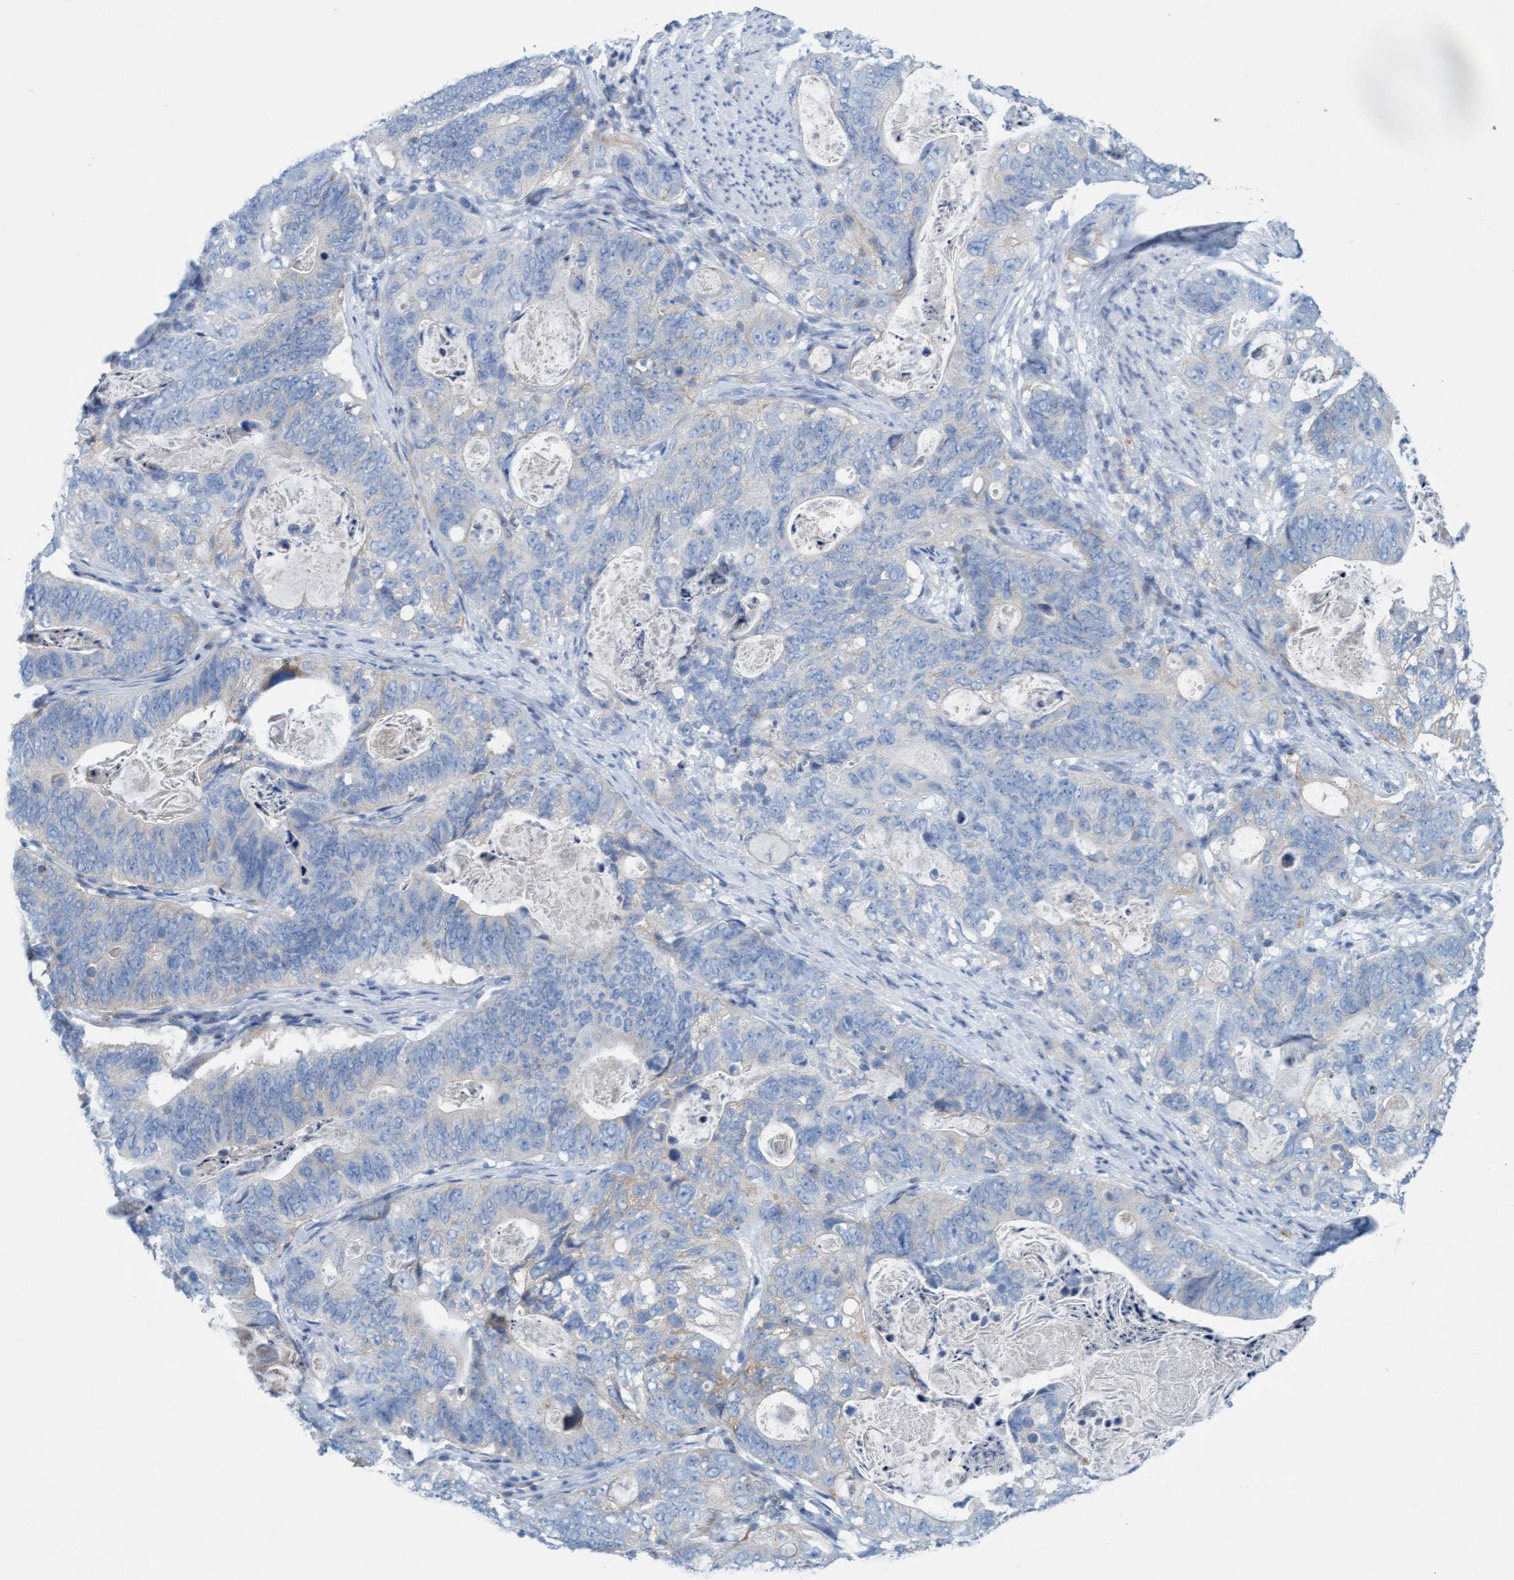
{"staining": {"intensity": "weak", "quantity": "<25%", "location": "cytoplasmic/membranous"}, "tissue": "stomach cancer", "cell_type": "Tumor cells", "image_type": "cancer", "snomed": [{"axis": "morphology", "description": "Normal tissue, NOS"}, {"axis": "morphology", "description": "Adenocarcinoma, NOS"}, {"axis": "topography", "description": "Stomach"}], "caption": "Immunohistochemistry micrograph of human stomach adenocarcinoma stained for a protein (brown), which shows no staining in tumor cells.", "gene": "SIGIRR", "patient": {"sex": "female", "age": 89}}